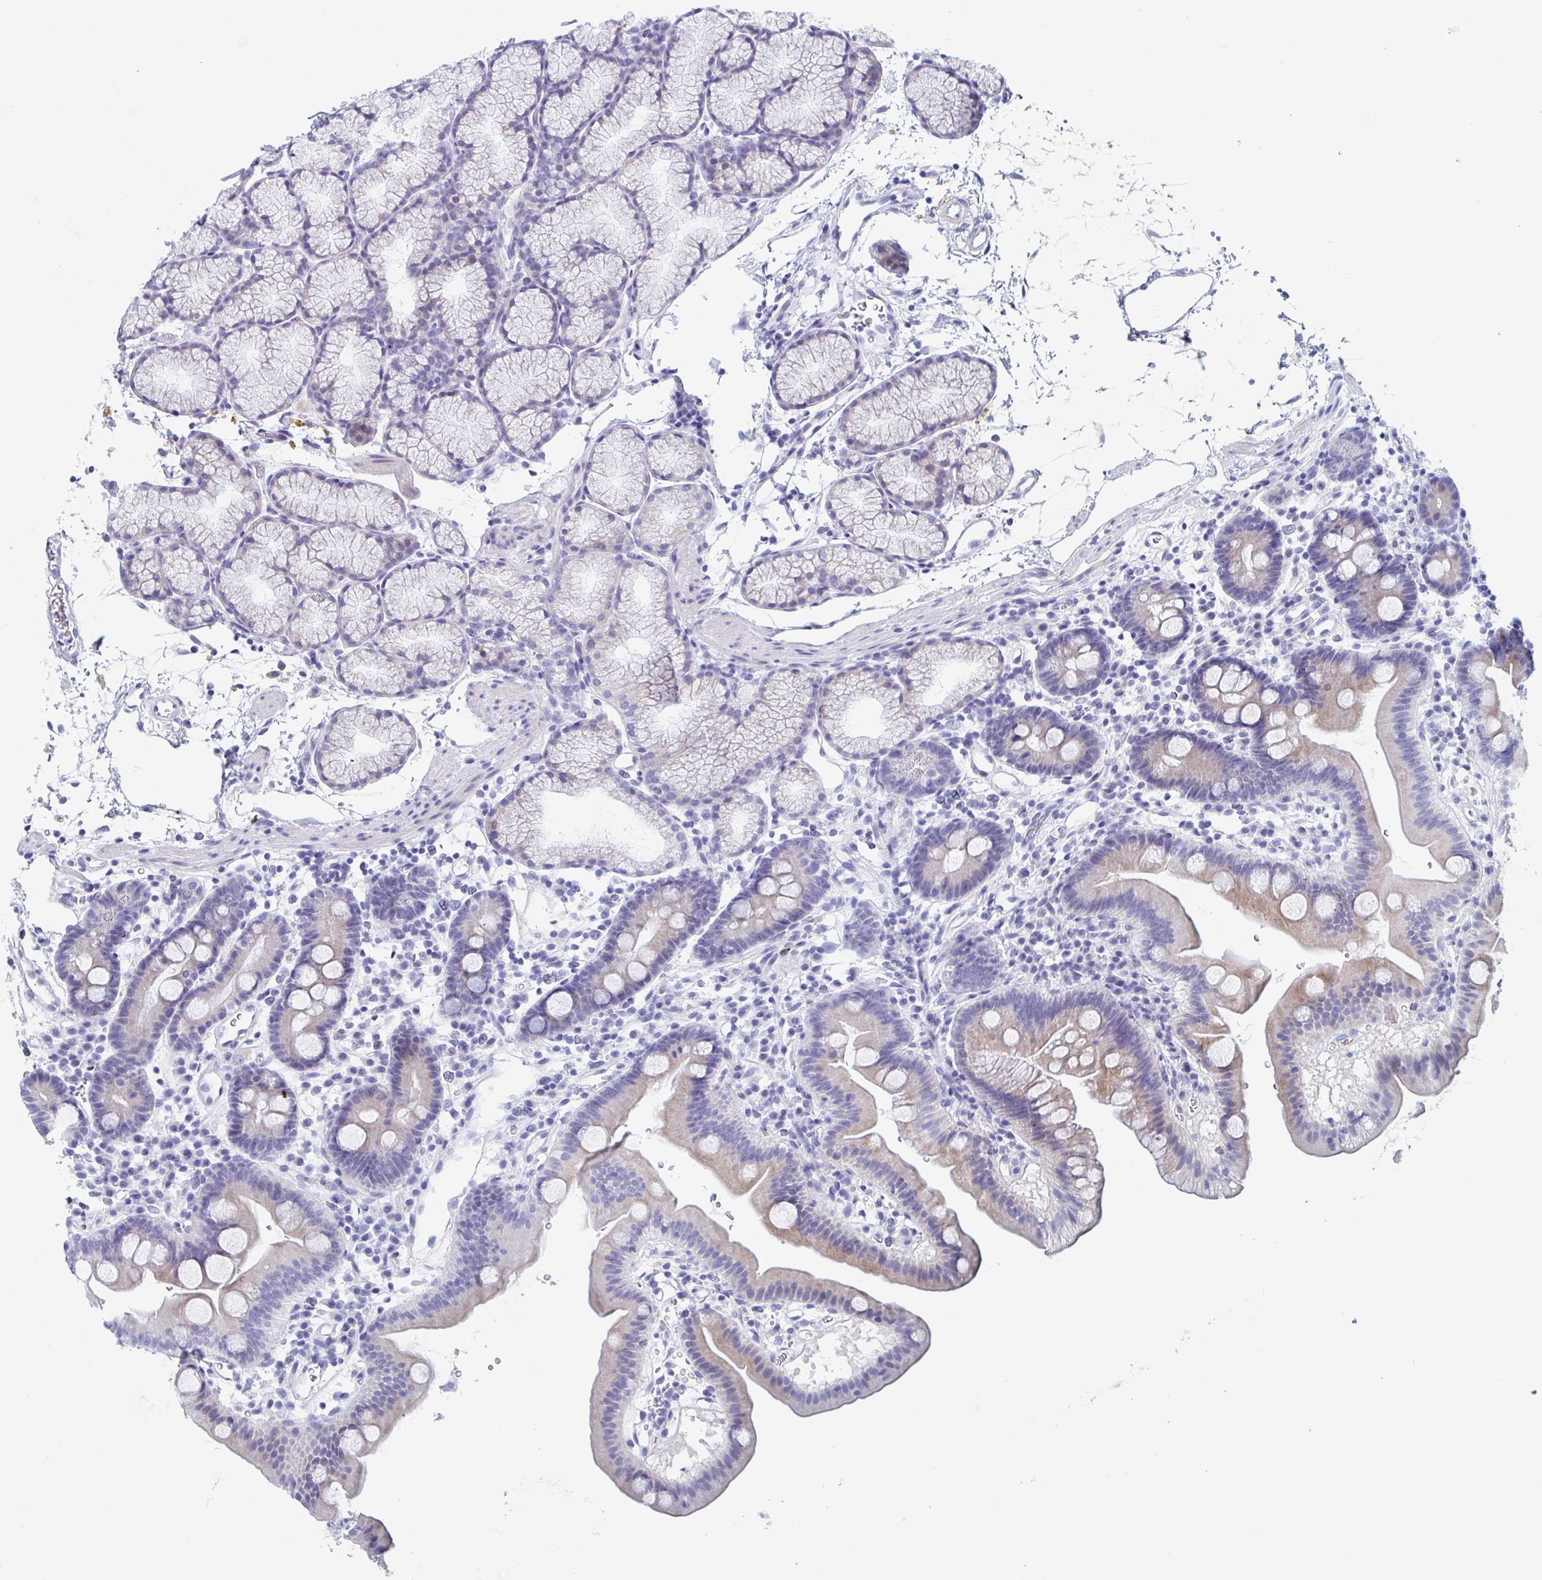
{"staining": {"intensity": "weak", "quantity": "<25%", "location": "cytoplasmic/membranous"}, "tissue": "duodenum", "cell_type": "Glandular cells", "image_type": "normal", "snomed": [{"axis": "morphology", "description": "Normal tissue, NOS"}, {"axis": "topography", "description": "Duodenum"}], "caption": "Protein analysis of benign duodenum shows no significant expression in glandular cells. The staining was performed using DAB to visualize the protein expression in brown, while the nuclei were stained in blue with hematoxylin (Magnification: 20x).", "gene": "ZPBP", "patient": {"sex": "male", "age": 59}}